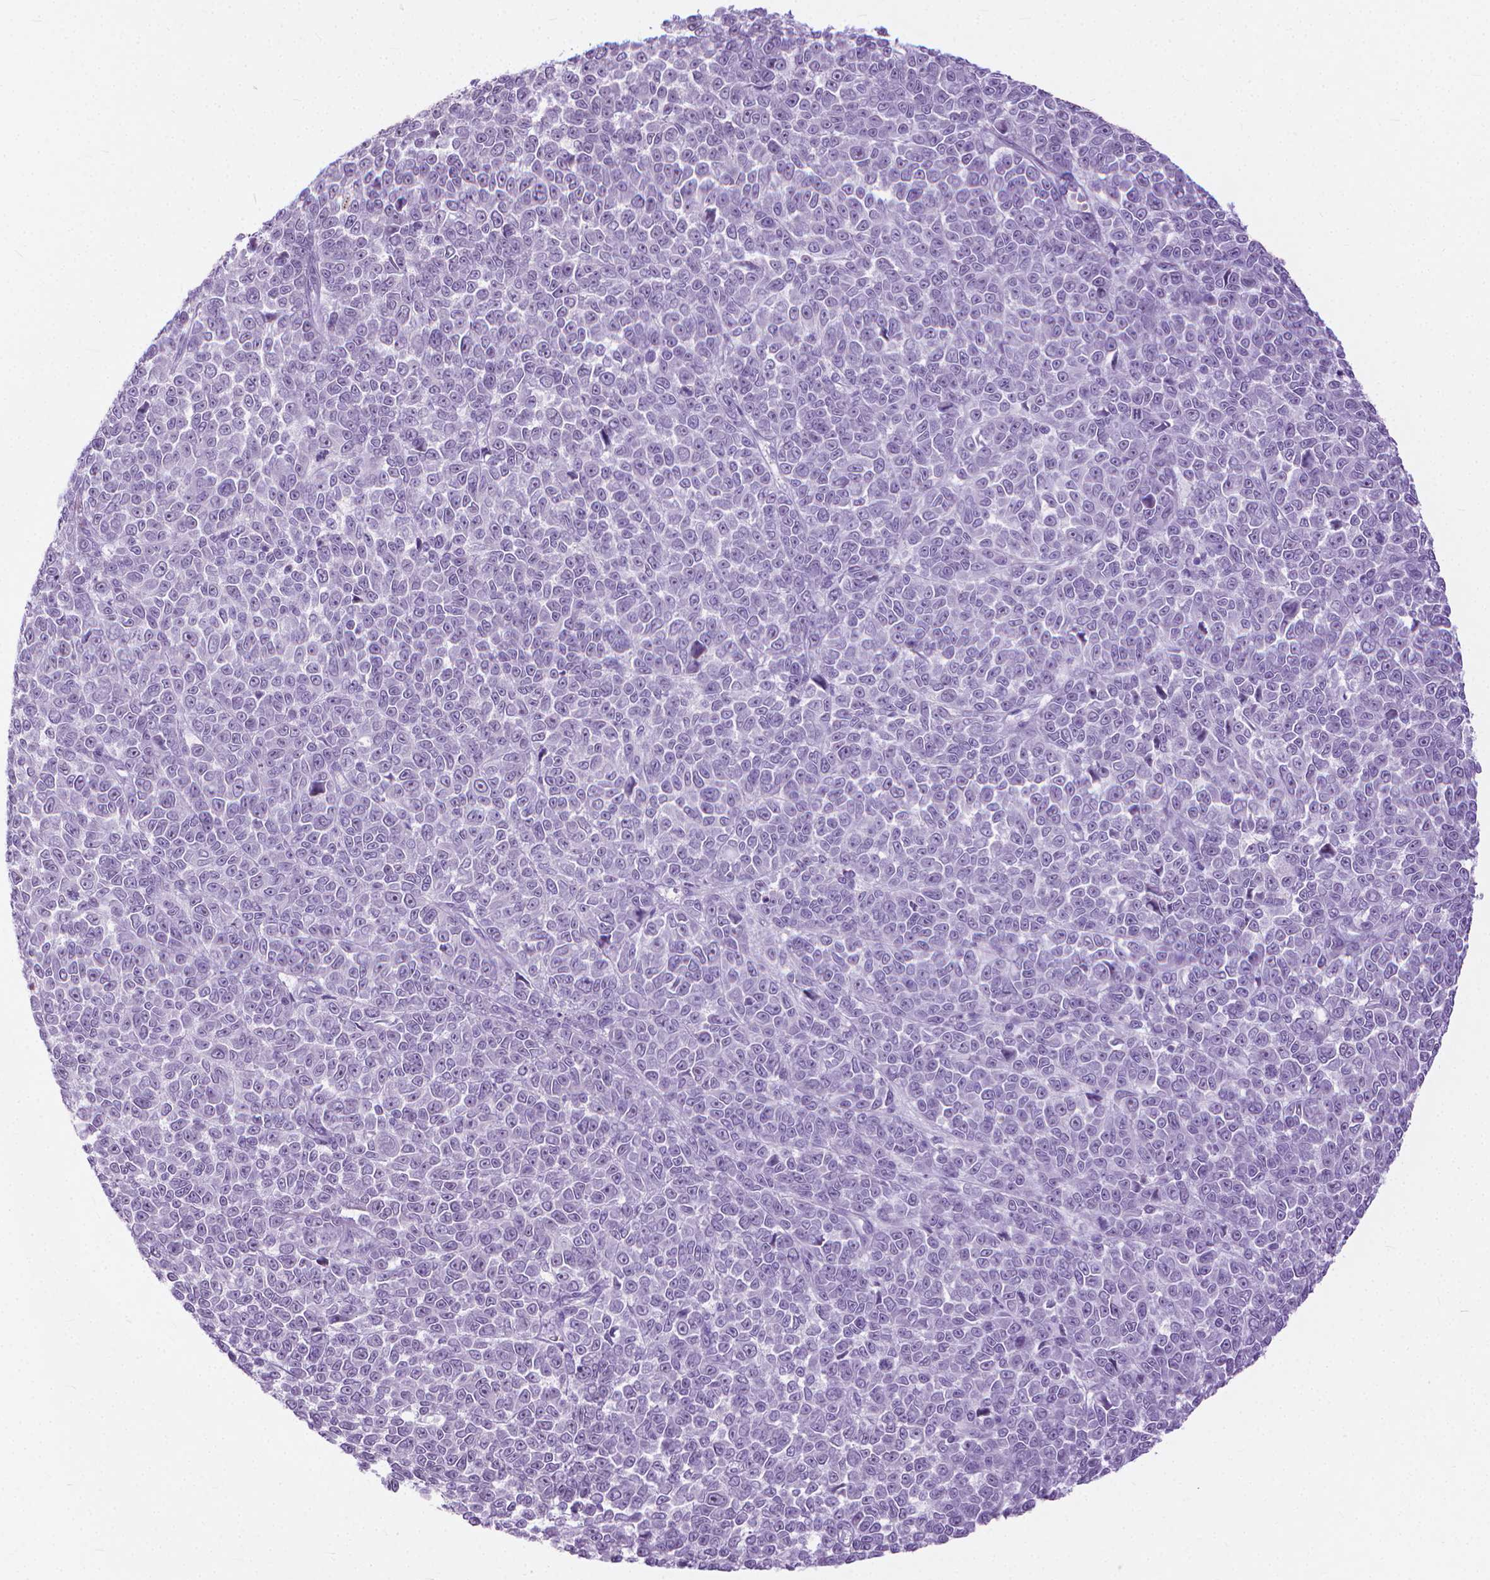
{"staining": {"intensity": "negative", "quantity": "none", "location": "none"}, "tissue": "melanoma", "cell_type": "Tumor cells", "image_type": "cancer", "snomed": [{"axis": "morphology", "description": "Malignant melanoma, NOS"}, {"axis": "topography", "description": "Skin"}], "caption": "Malignant melanoma stained for a protein using immunohistochemistry demonstrates no positivity tumor cells.", "gene": "HTR2B", "patient": {"sex": "female", "age": 95}}